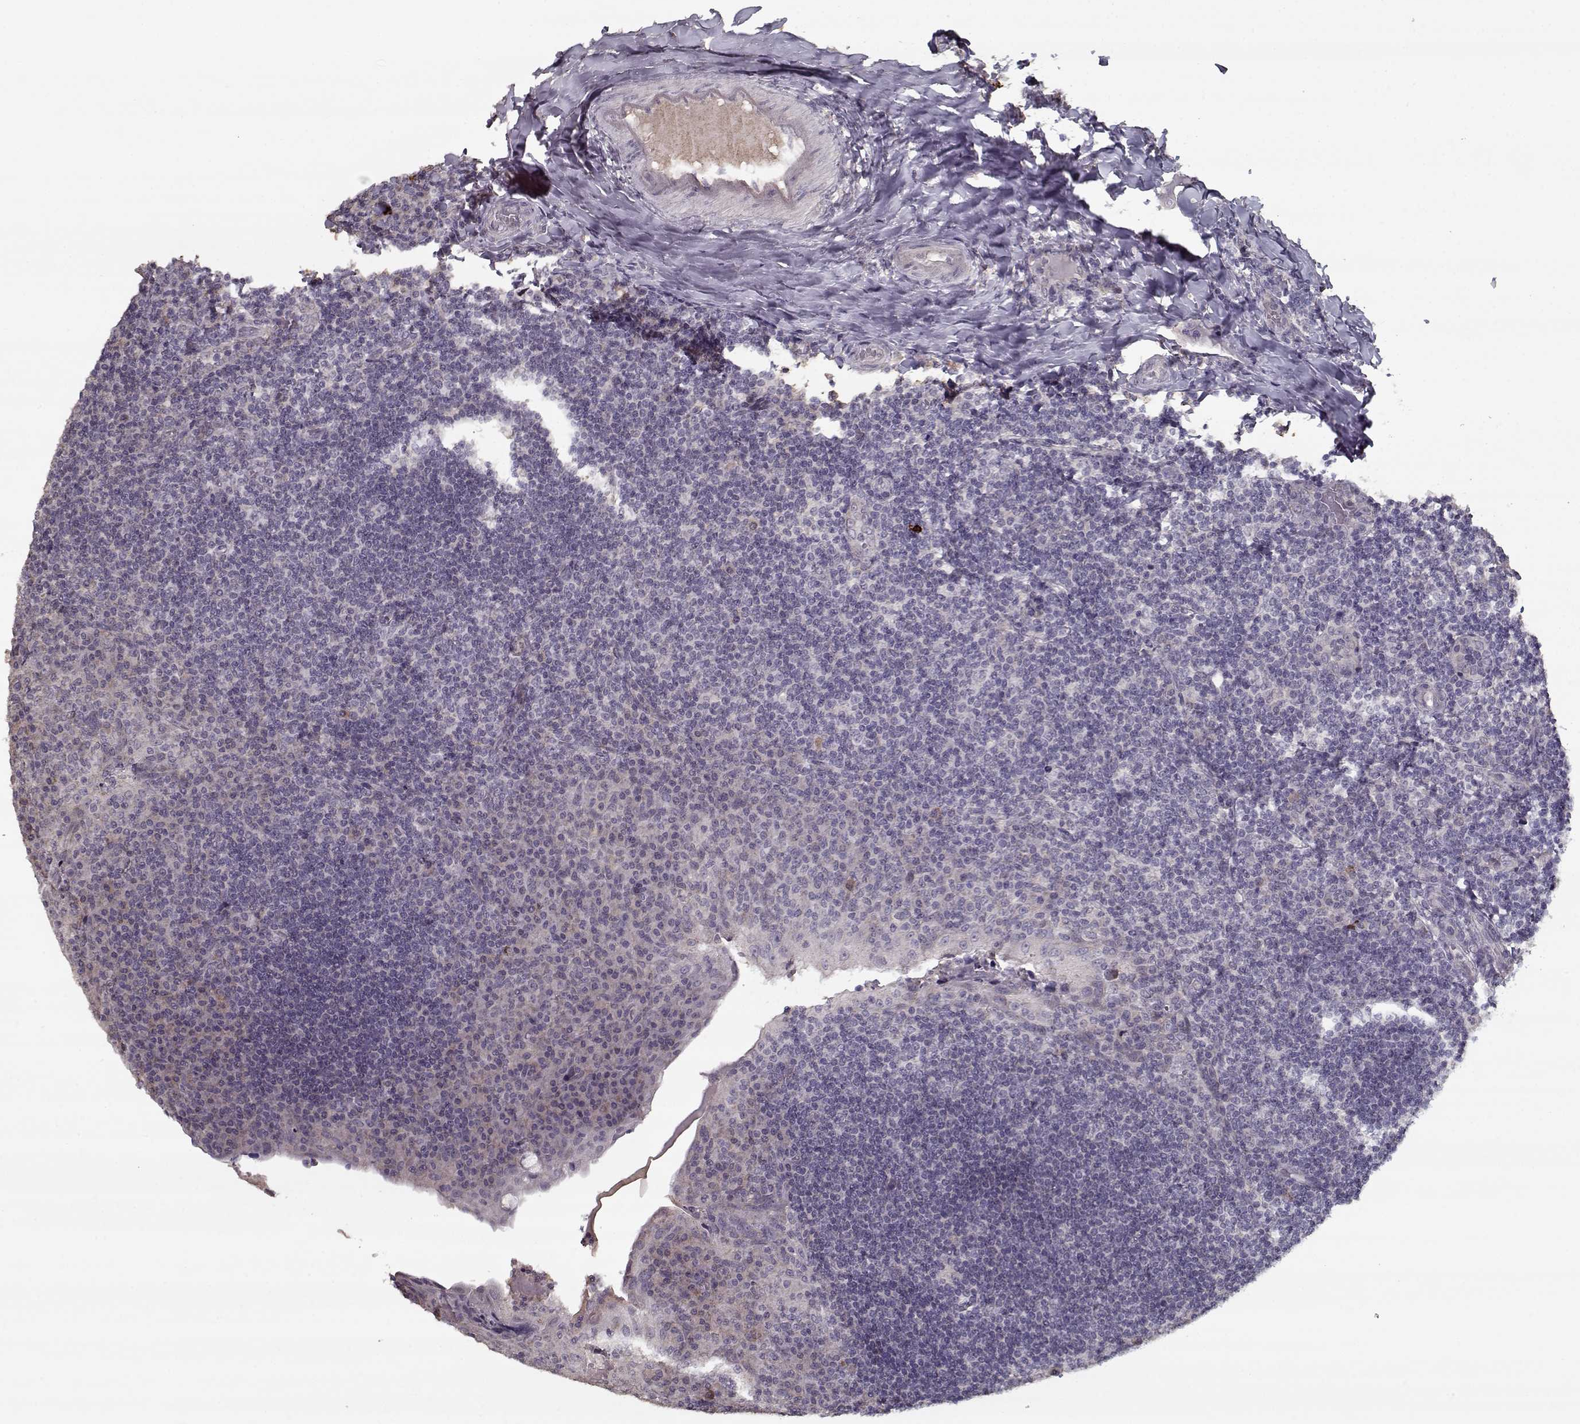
{"staining": {"intensity": "negative", "quantity": "none", "location": "none"}, "tissue": "tonsil", "cell_type": "Germinal center cells", "image_type": "normal", "snomed": [{"axis": "morphology", "description": "Normal tissue, NOS"}, {"axis": "topography", "description": "Tonsil"}], "caption": "There is no significant expression in germinal center cells of tonsil. Nuclei are stained in blue.", "gene": "LAMA2", "patient": {"sex": "male", "age": 17}}